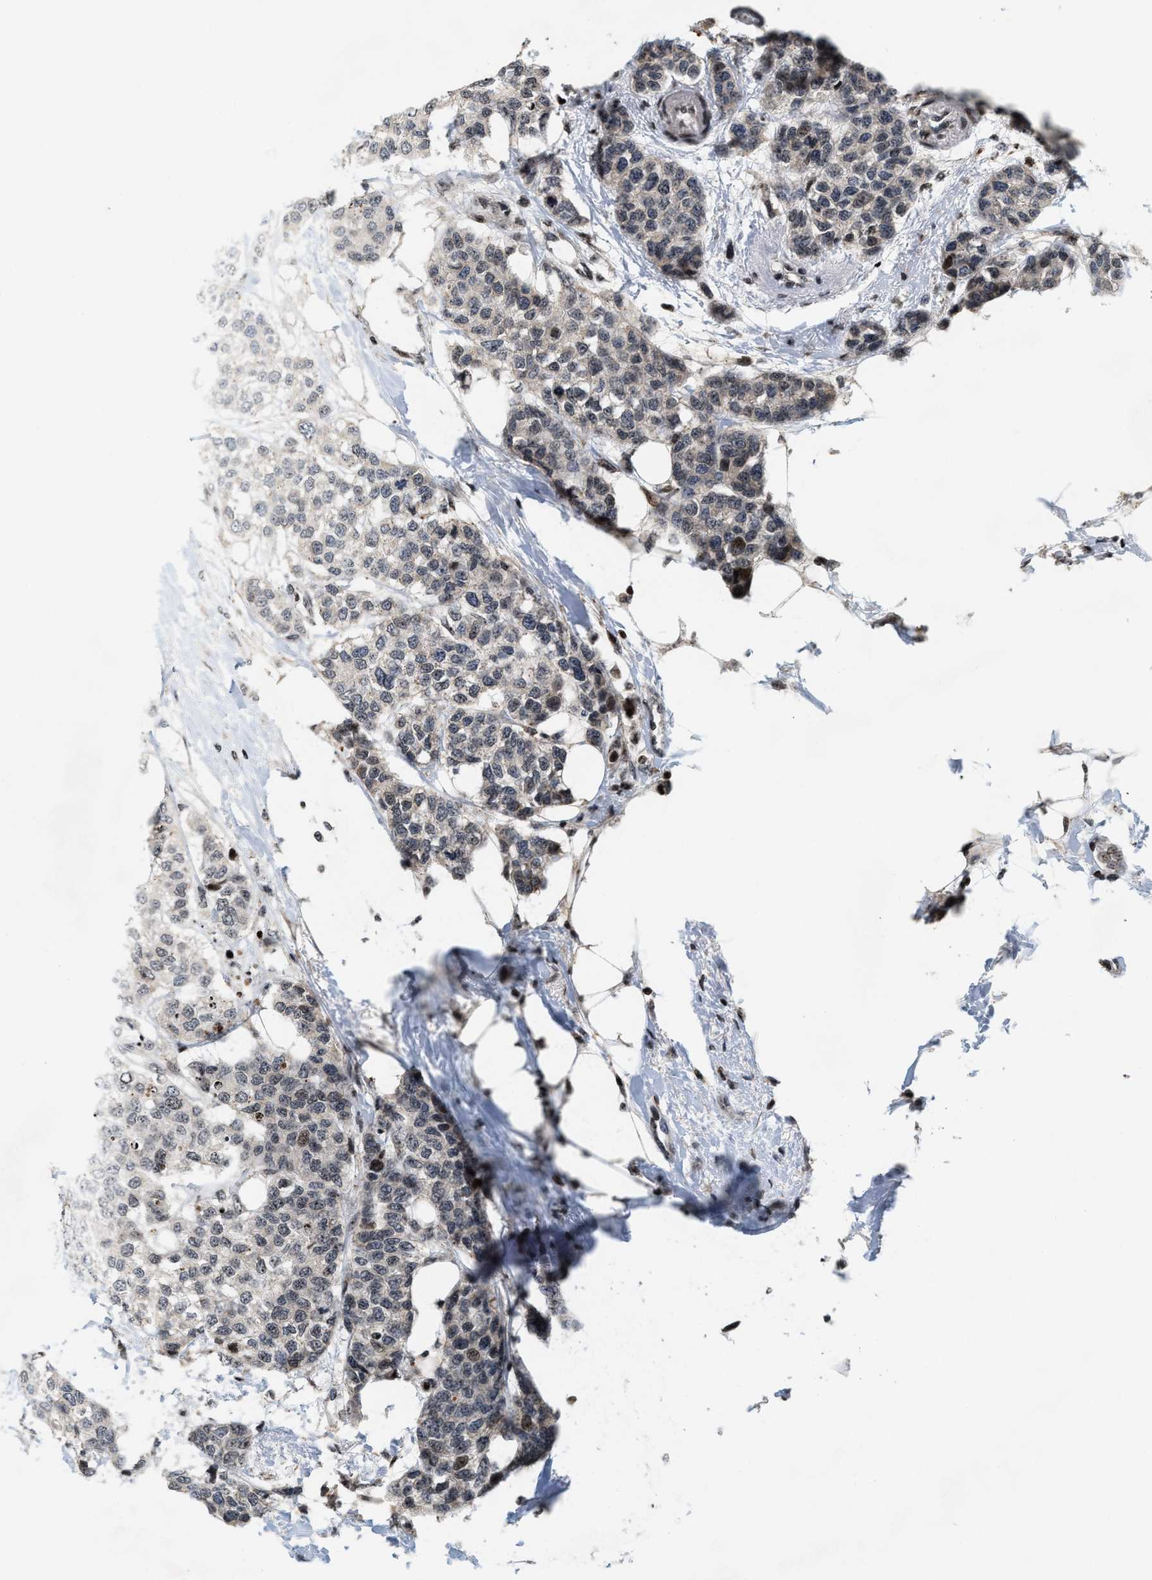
{"staining": {"intensity": "weak", "quantity": "<25%", "location": "cytoplasmic/membranous,nuclear"}, "tissue": "breast cancer", "cell_type": "Tumor cells", "image_type": "cancer", "snomed": [{"axis": "morphology", "description": "Duct carcinoma"}, {"axis": "topography", "description": "Breast"}], "caption": "IHC image of neoplastic tissue: breast infiltrating ductal carcinoma stained with DAB exhibits no significant protein staining in tumor cells. The staining was performed using DAB to visualize the protein expression in brown, while the nuclei were stained in blue with hematoxylin (Magnification: 20x).", "gene": "PDZD2", "patient": {"sex": "female", "age": 51}}